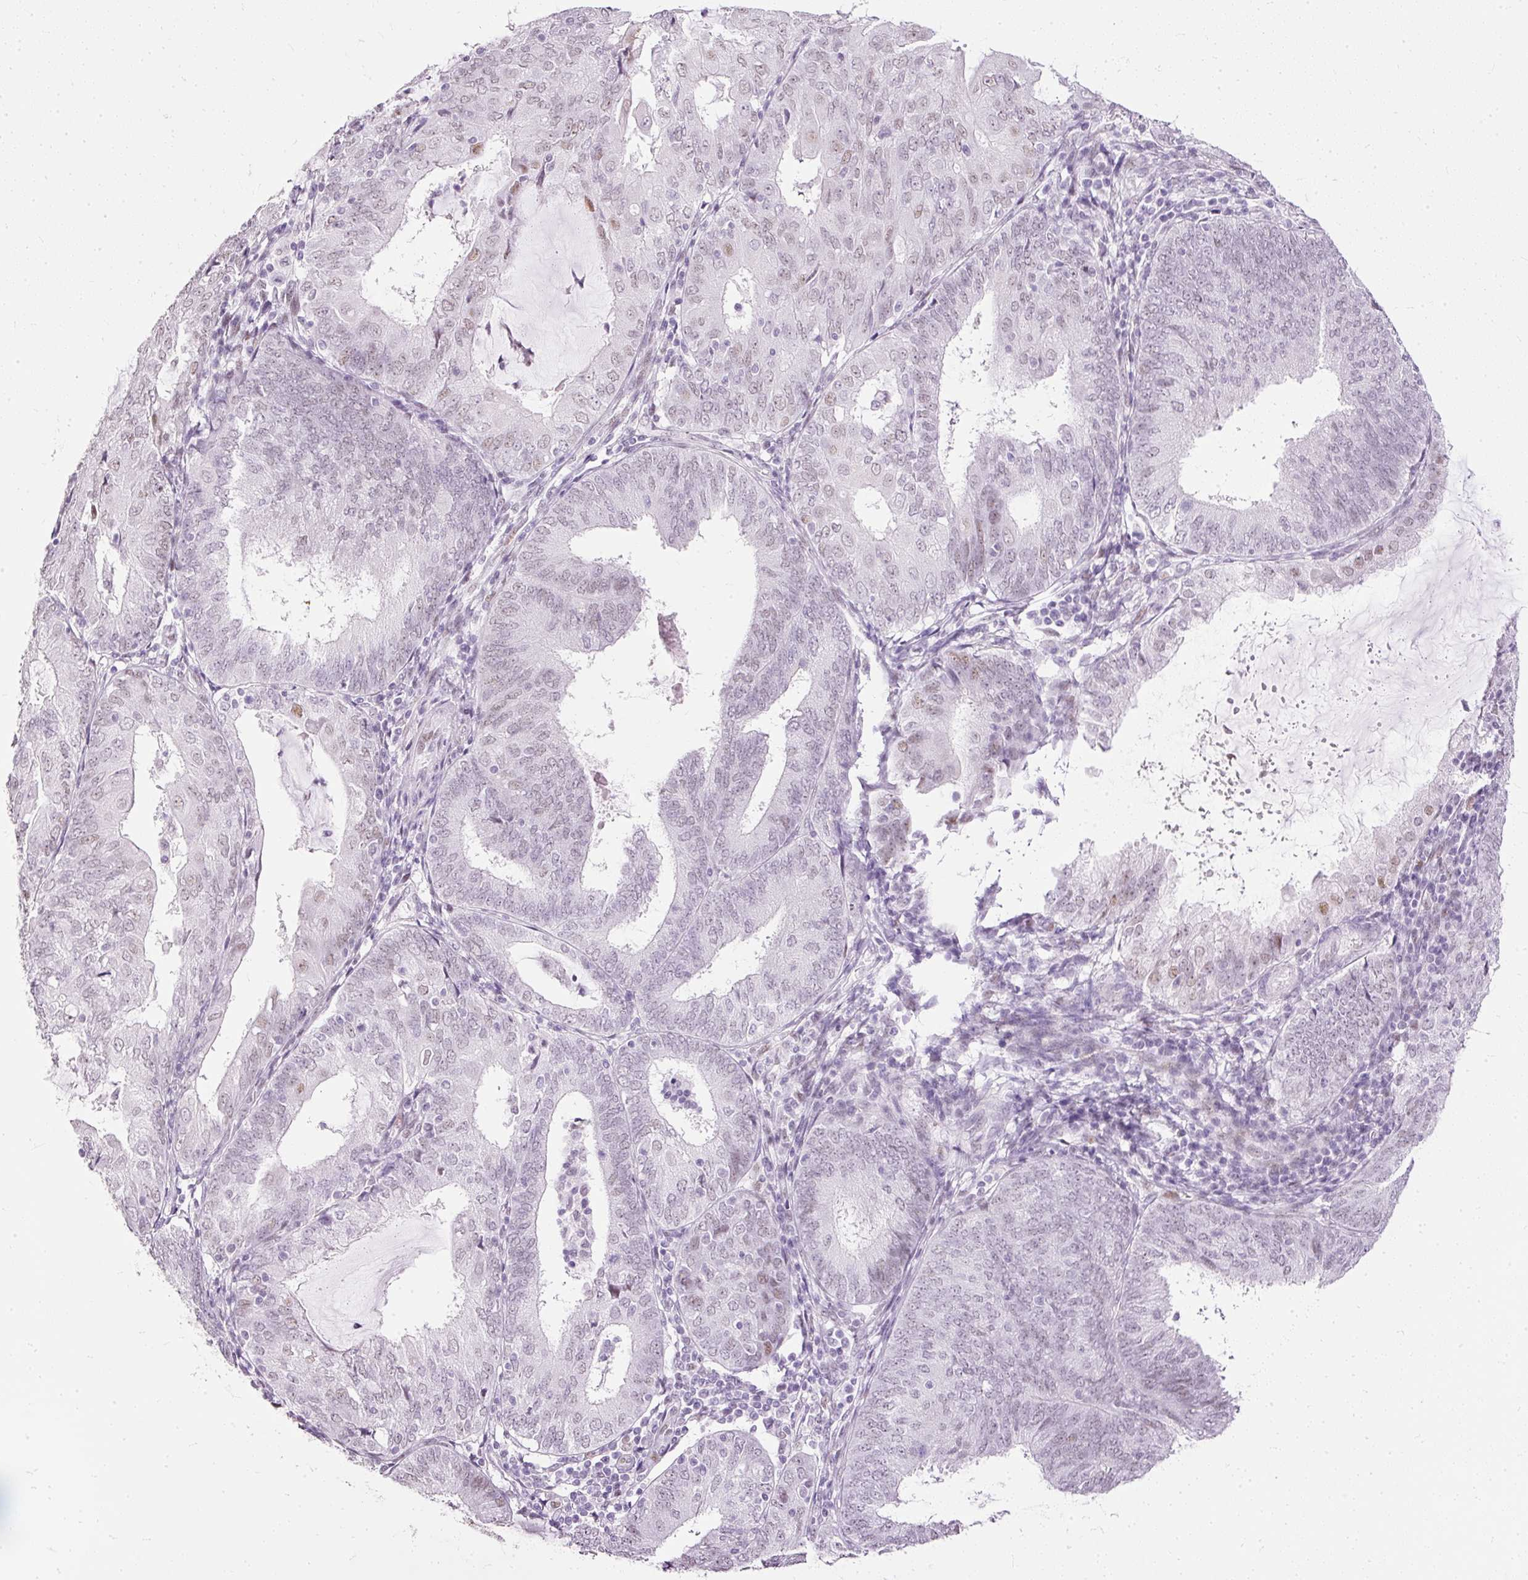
{"staining": {"intensity": "weak", "quantity": "25%-75%", "location": "nuclear"}, "tissue": "endometrial cancer", "cell_type": "Tumor cells", "image_type": "cancer", "snomed": [{"axis": "morphology", "description": "Adenocarcinoma, NOS"}, {"axis": "topography", "description": "Endometrium"}], "caption": "Tumor cells reveal low levels of weak nuclear positivity in about 25%-75% of cells in human endometrial cancer.", "gene": "PDE6B", "patient": {"sex": "female", "age": 81}}